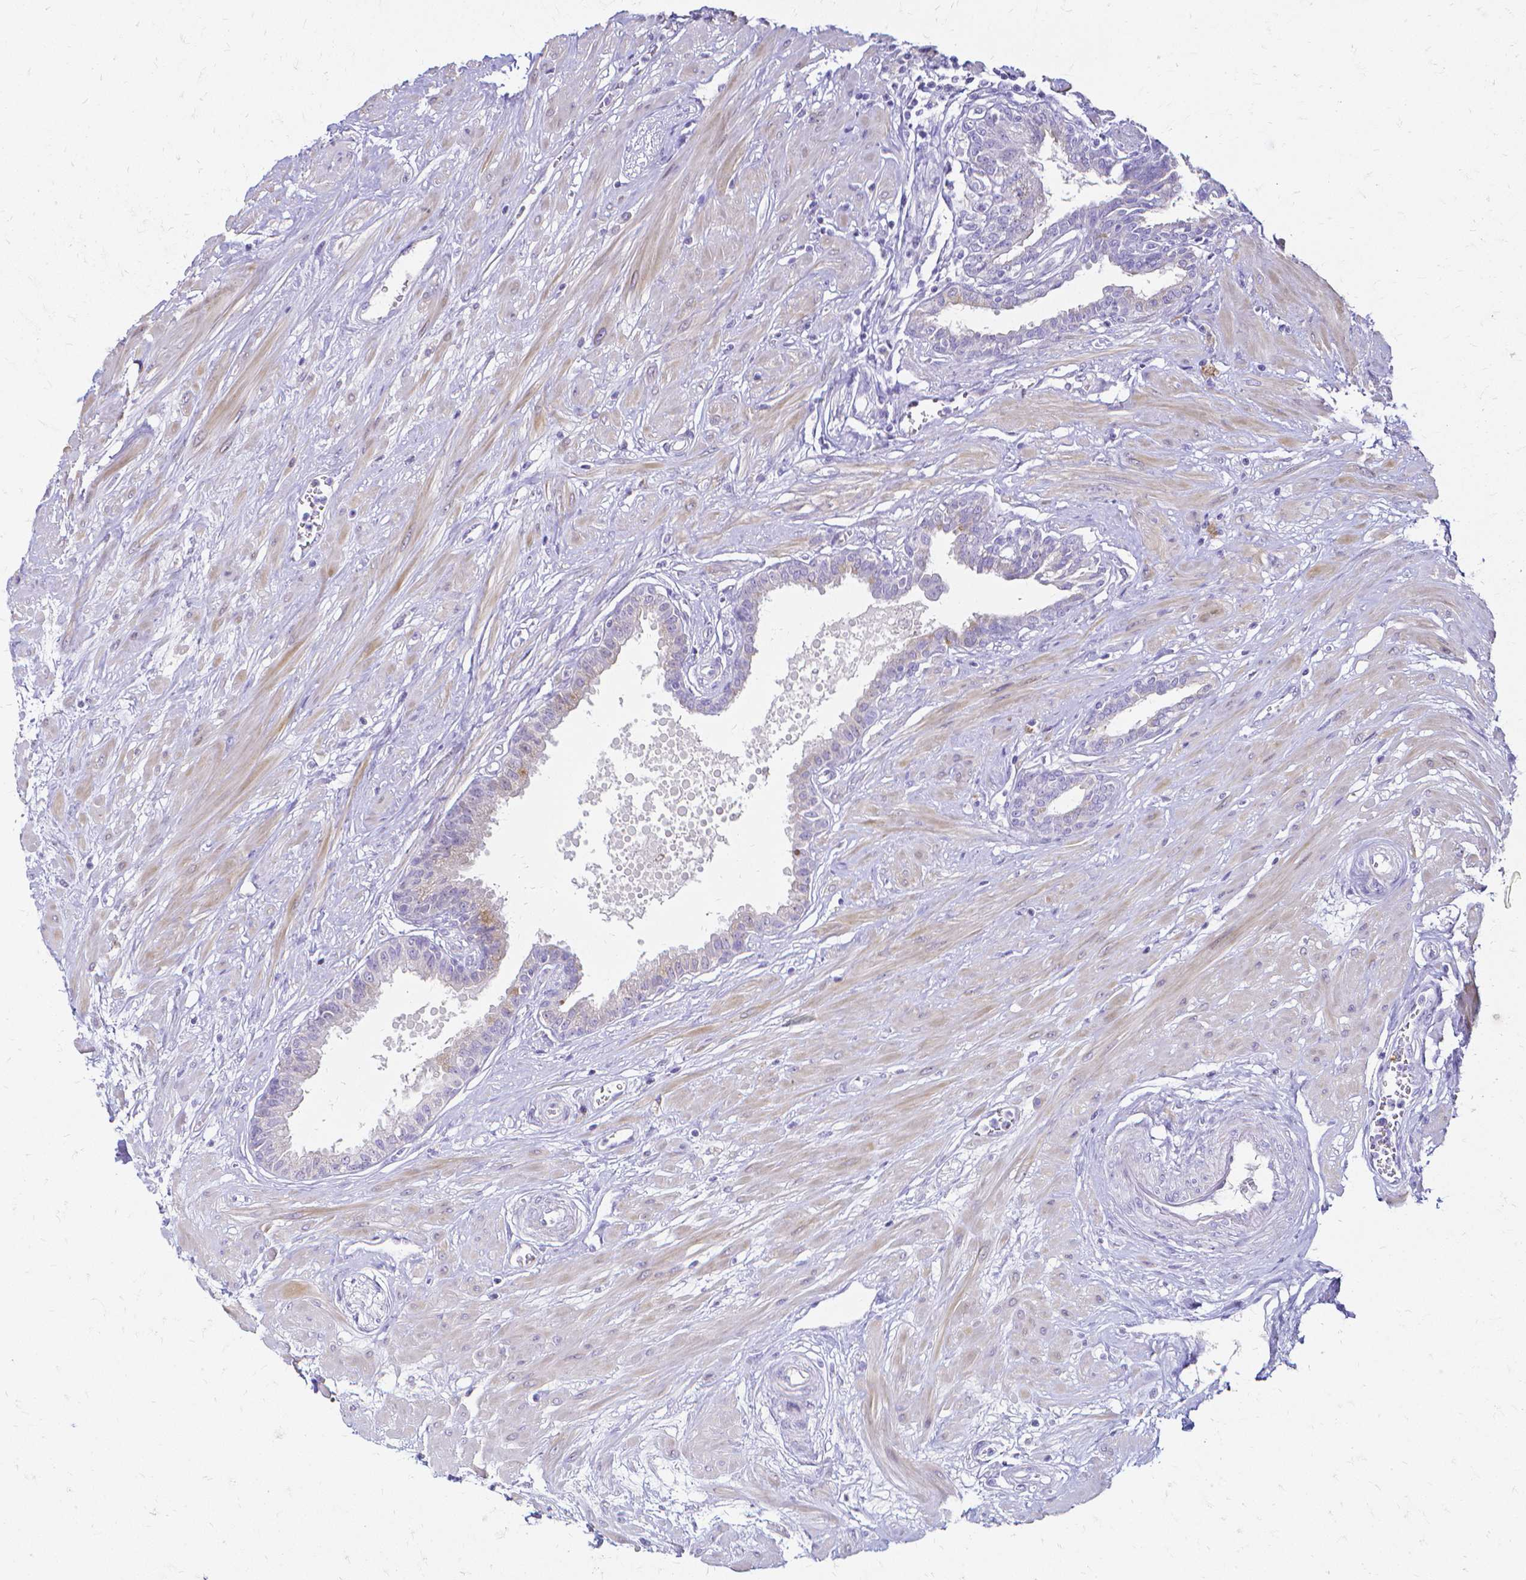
{"staining": {"intensity": "negative", "quantity": "none", "location": "none"}, "tissue": "seminal vesicle", "cell_type": "Glandular cells", "image_type": "normal", "snomed": [{"axis": "morphology", "description": "Normal tissue, NOS"}, {"axis": "topography", "description": "Prostate"}, {"axis": "topography", "description": "Seminal veicle"}], "caption": "Protein analysis of benign seminal vesicle shows no significant staining in glandular cells. Brightfield microscopy of IHC stained with DAB (brown) and hematoxylin (blue), captured at high magnification.", "gene": "CCNB1", "patient": {"sex": "male", "age": 60}}